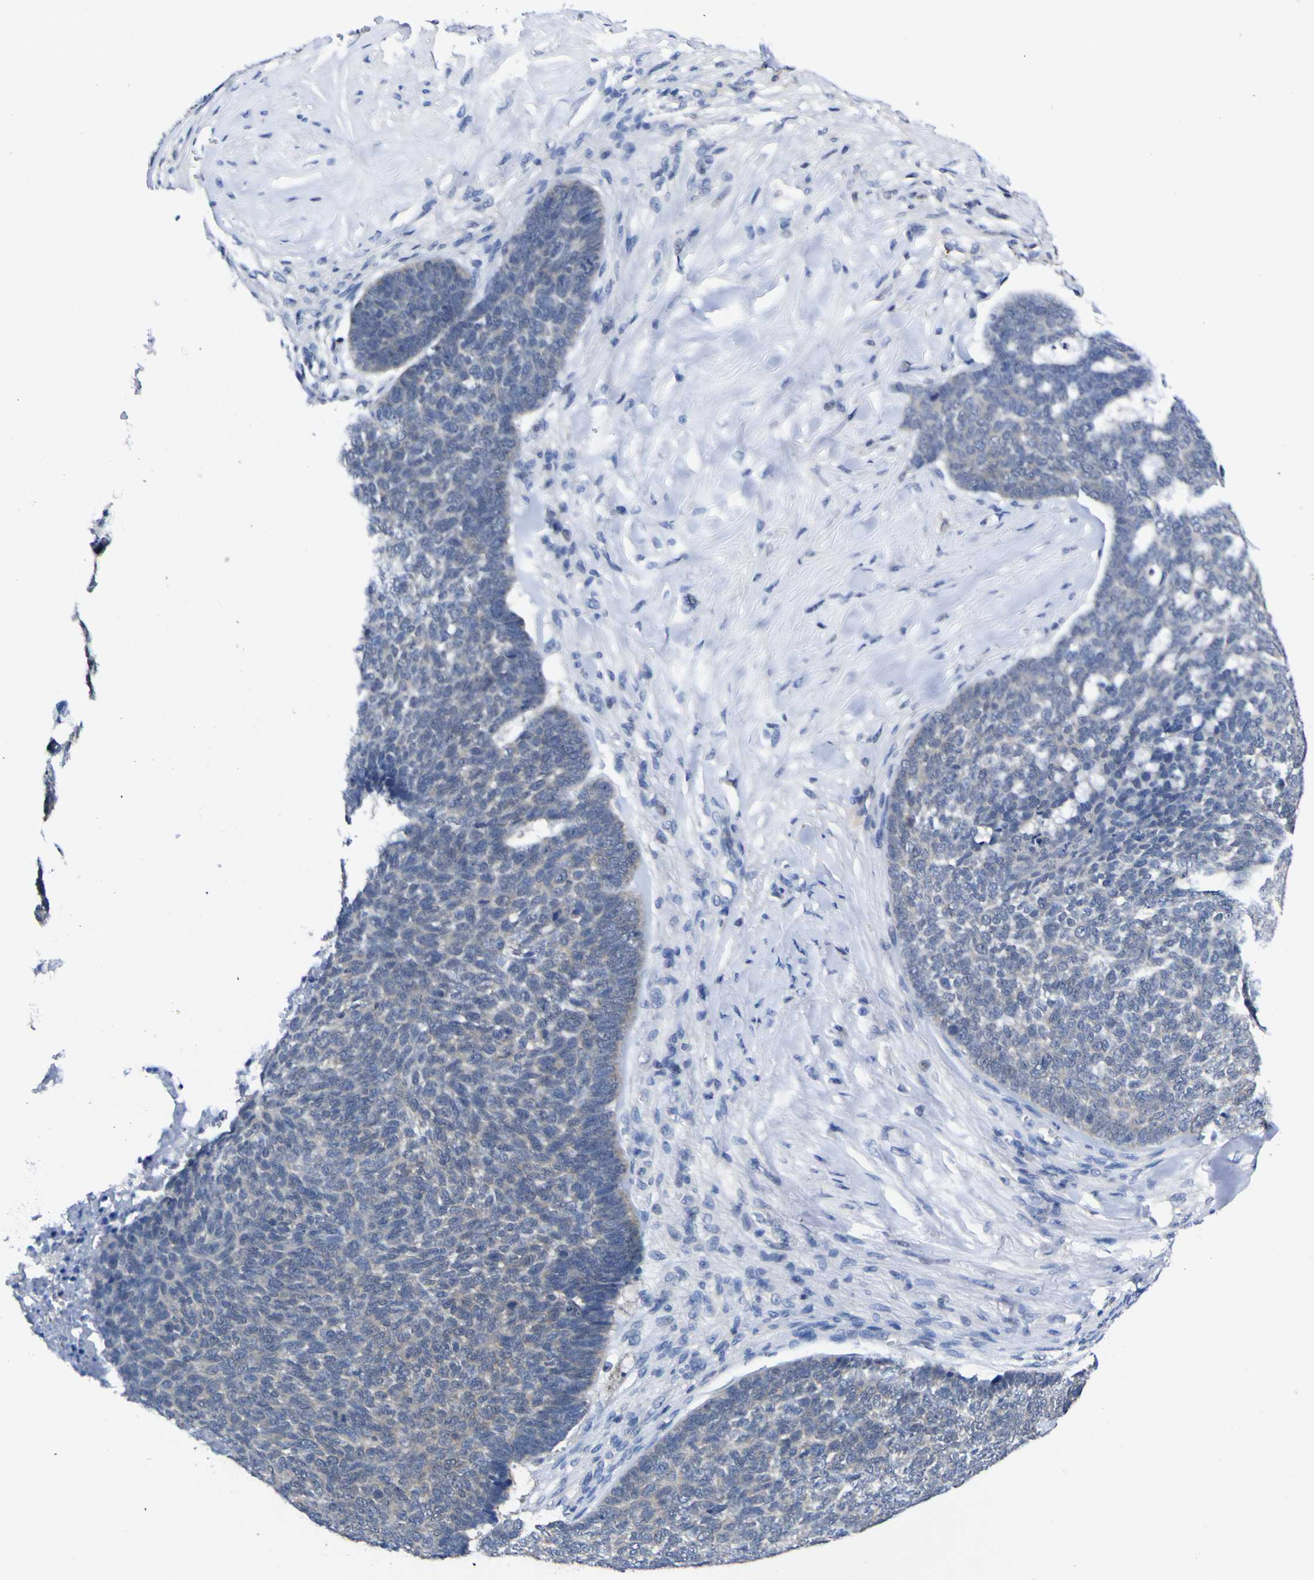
{"staining": {"intensity": "negative", "quantity": "none", "location": "none"}, "tissue": "skin cancer", "cell_type": "Tumor cells", "image_type": "cancer", "snomed": [{"axis": "morphology", "description": "Basal cell carcinoma"}, {"axis": "topography", "description": "Skin"}], "caption": "High power microscopy photomicrograph of an IHC image of basal cell carcinoma (skin), revealing no significant positivity in tumor cells. The staining is performed using DAB brown chromogen with nuclei counter-stained in using hematoxylin.", "gene": "CASP6", "patient": {"sex": "male", "age": 84}}